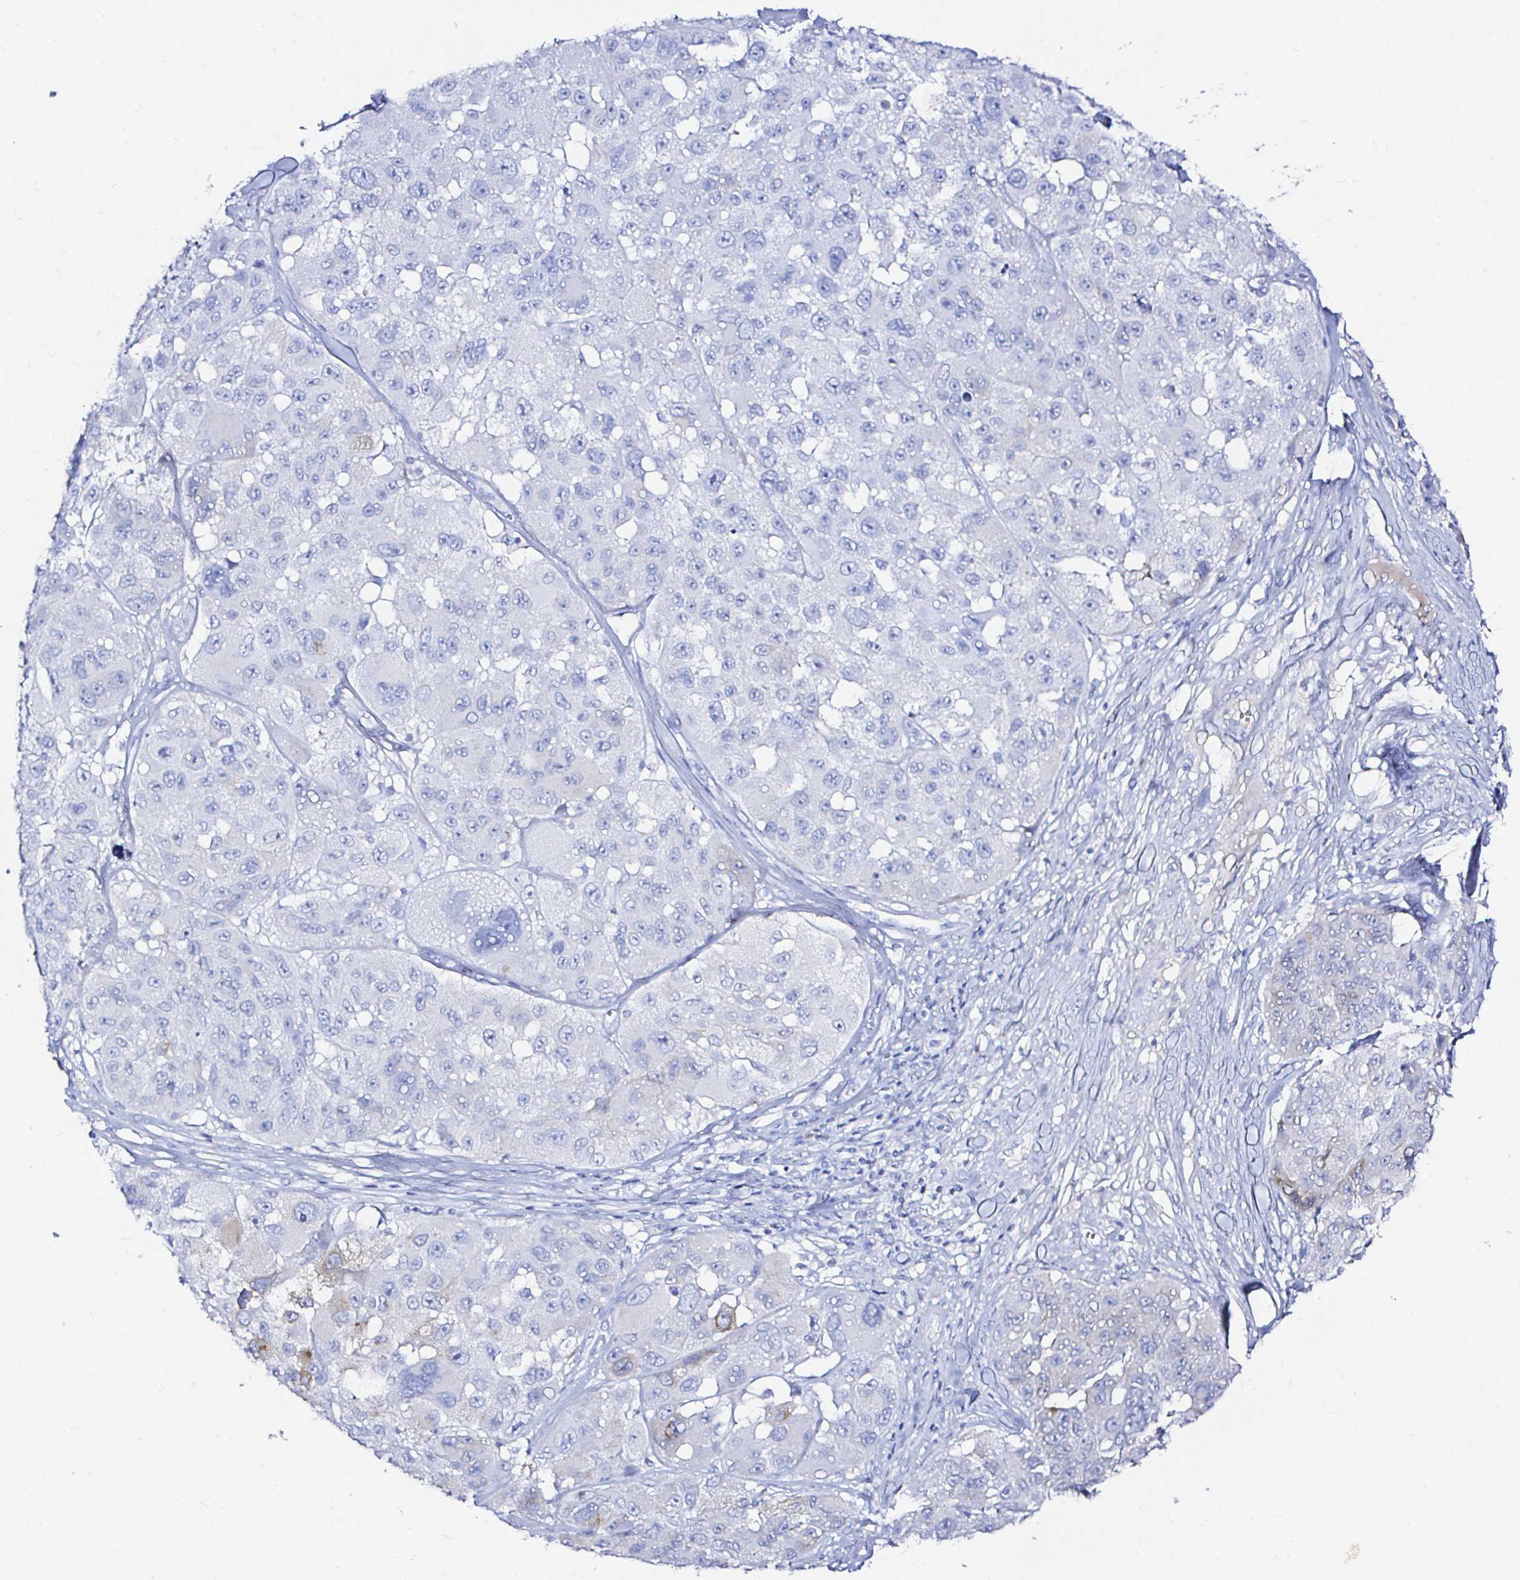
{"staining": {"intensity": "negative", "quantity": "none", "location": "none"}, "tissue": "melanoma", "cell_type": "Tumor cells", "image_type": "cancer", "snomed": [{"axis": "morphology", "description": "Malignant melanoma, NOS"}, {"axis": "topography", "description": "Skin"}], "caption": "The immunohistochemistry photomicrograph has no significant positivity in tumor cells of malignant melanoma tissue.", "gene": "ZNF432", "patient": {"sex": "female", "age": 66}}